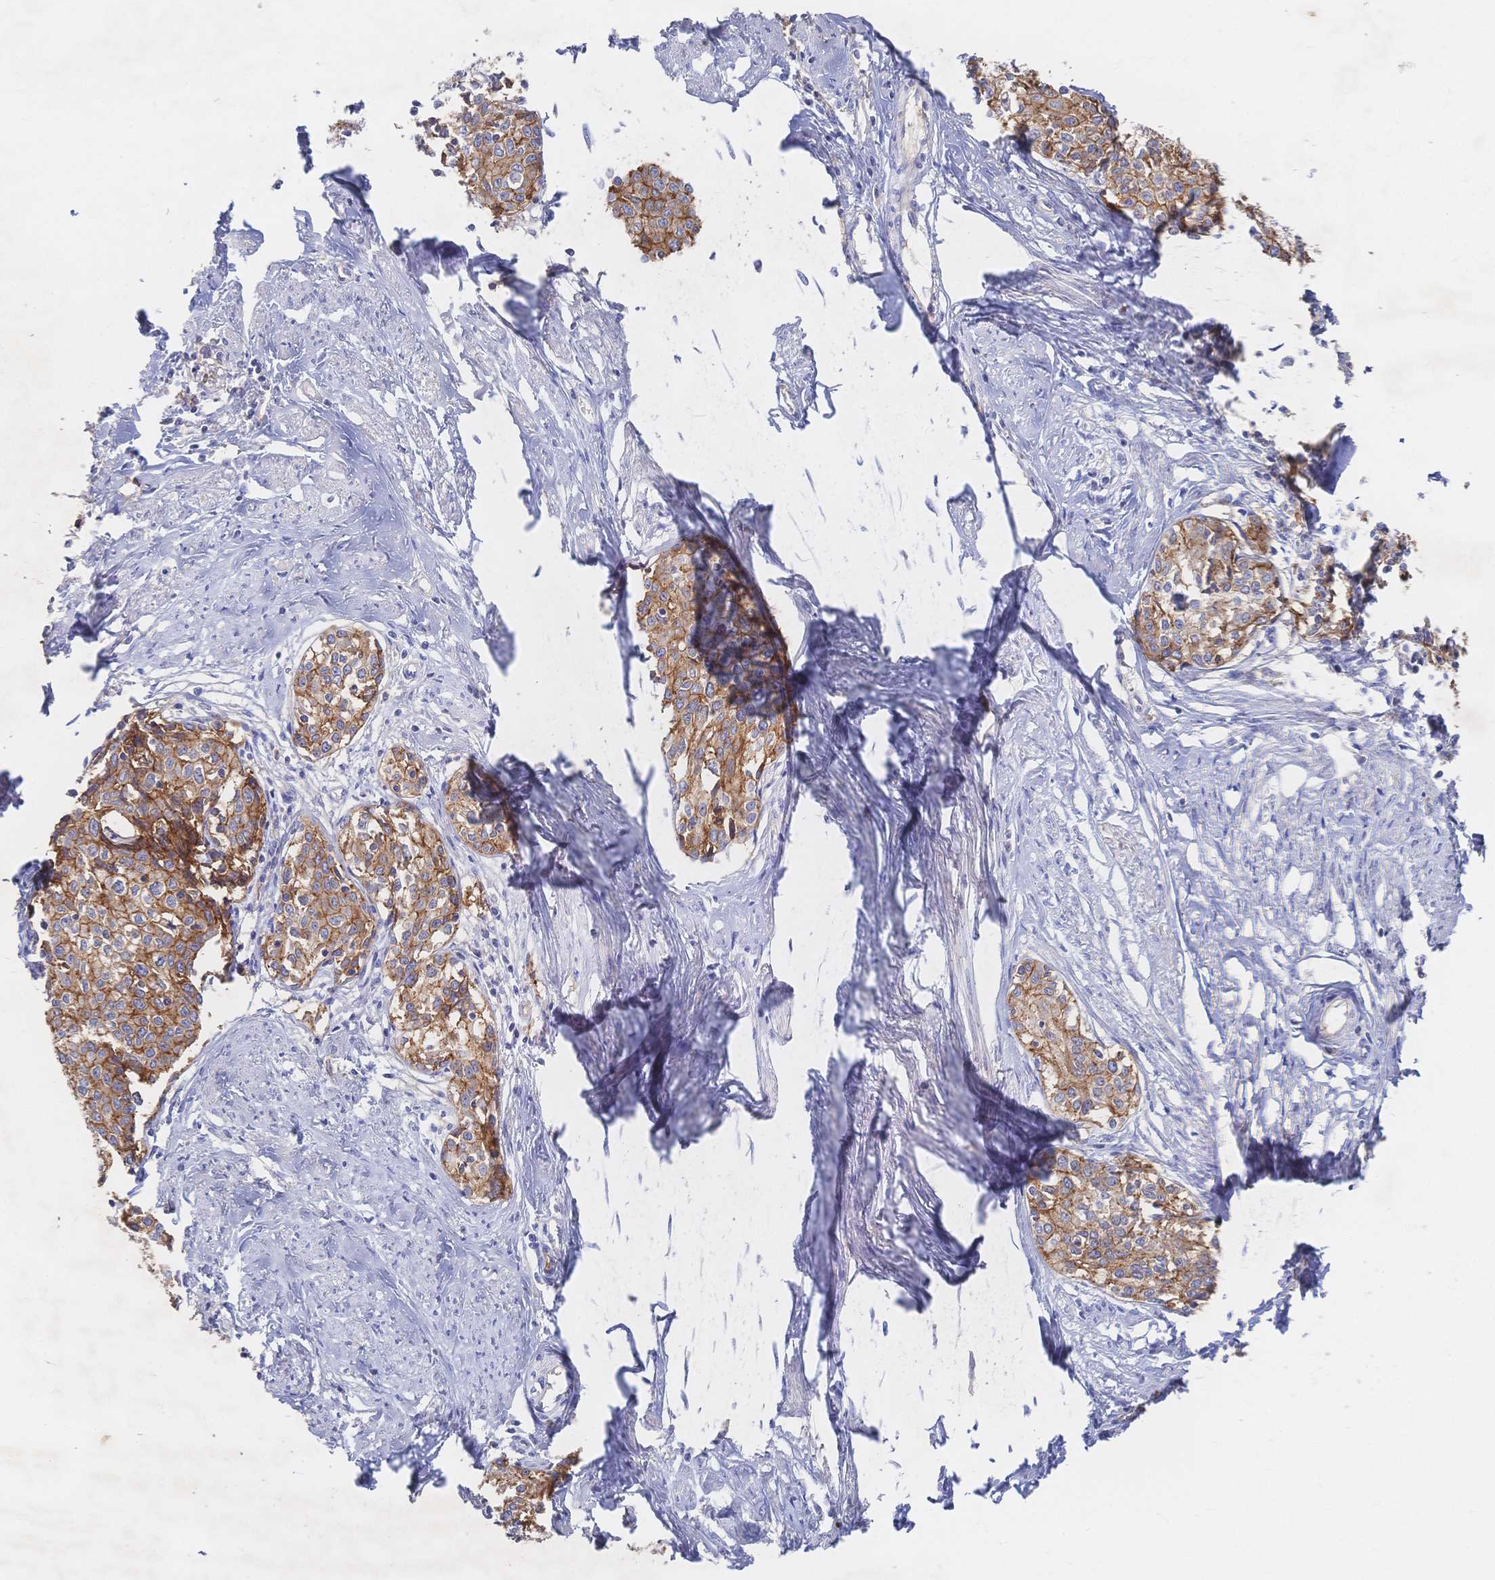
{"staining": {"intensity": "moderate", "quantity": ">75%", "location": "cytoplasmic/membranous"}, "tissue": "cervical cancer", "cell_type": "Tumor cells", "image_type": "cancer", "snomed": [{"axis": "morphology", "description": "Squamous cell carcinoma, NOS"}, {"axis": "morphology", "description": "Adenocarcinoma, NOS"}, {"axis": "topography", "description": "Cervix"}], "caption": "Cervical adenocarcinoma stained with a brown dye displays moderate cytoplasmic/membranous positive positivity in approximately >75% of tumor cells.", "gene": "F11R", "patient": {"sex": "female", "age": 52}}